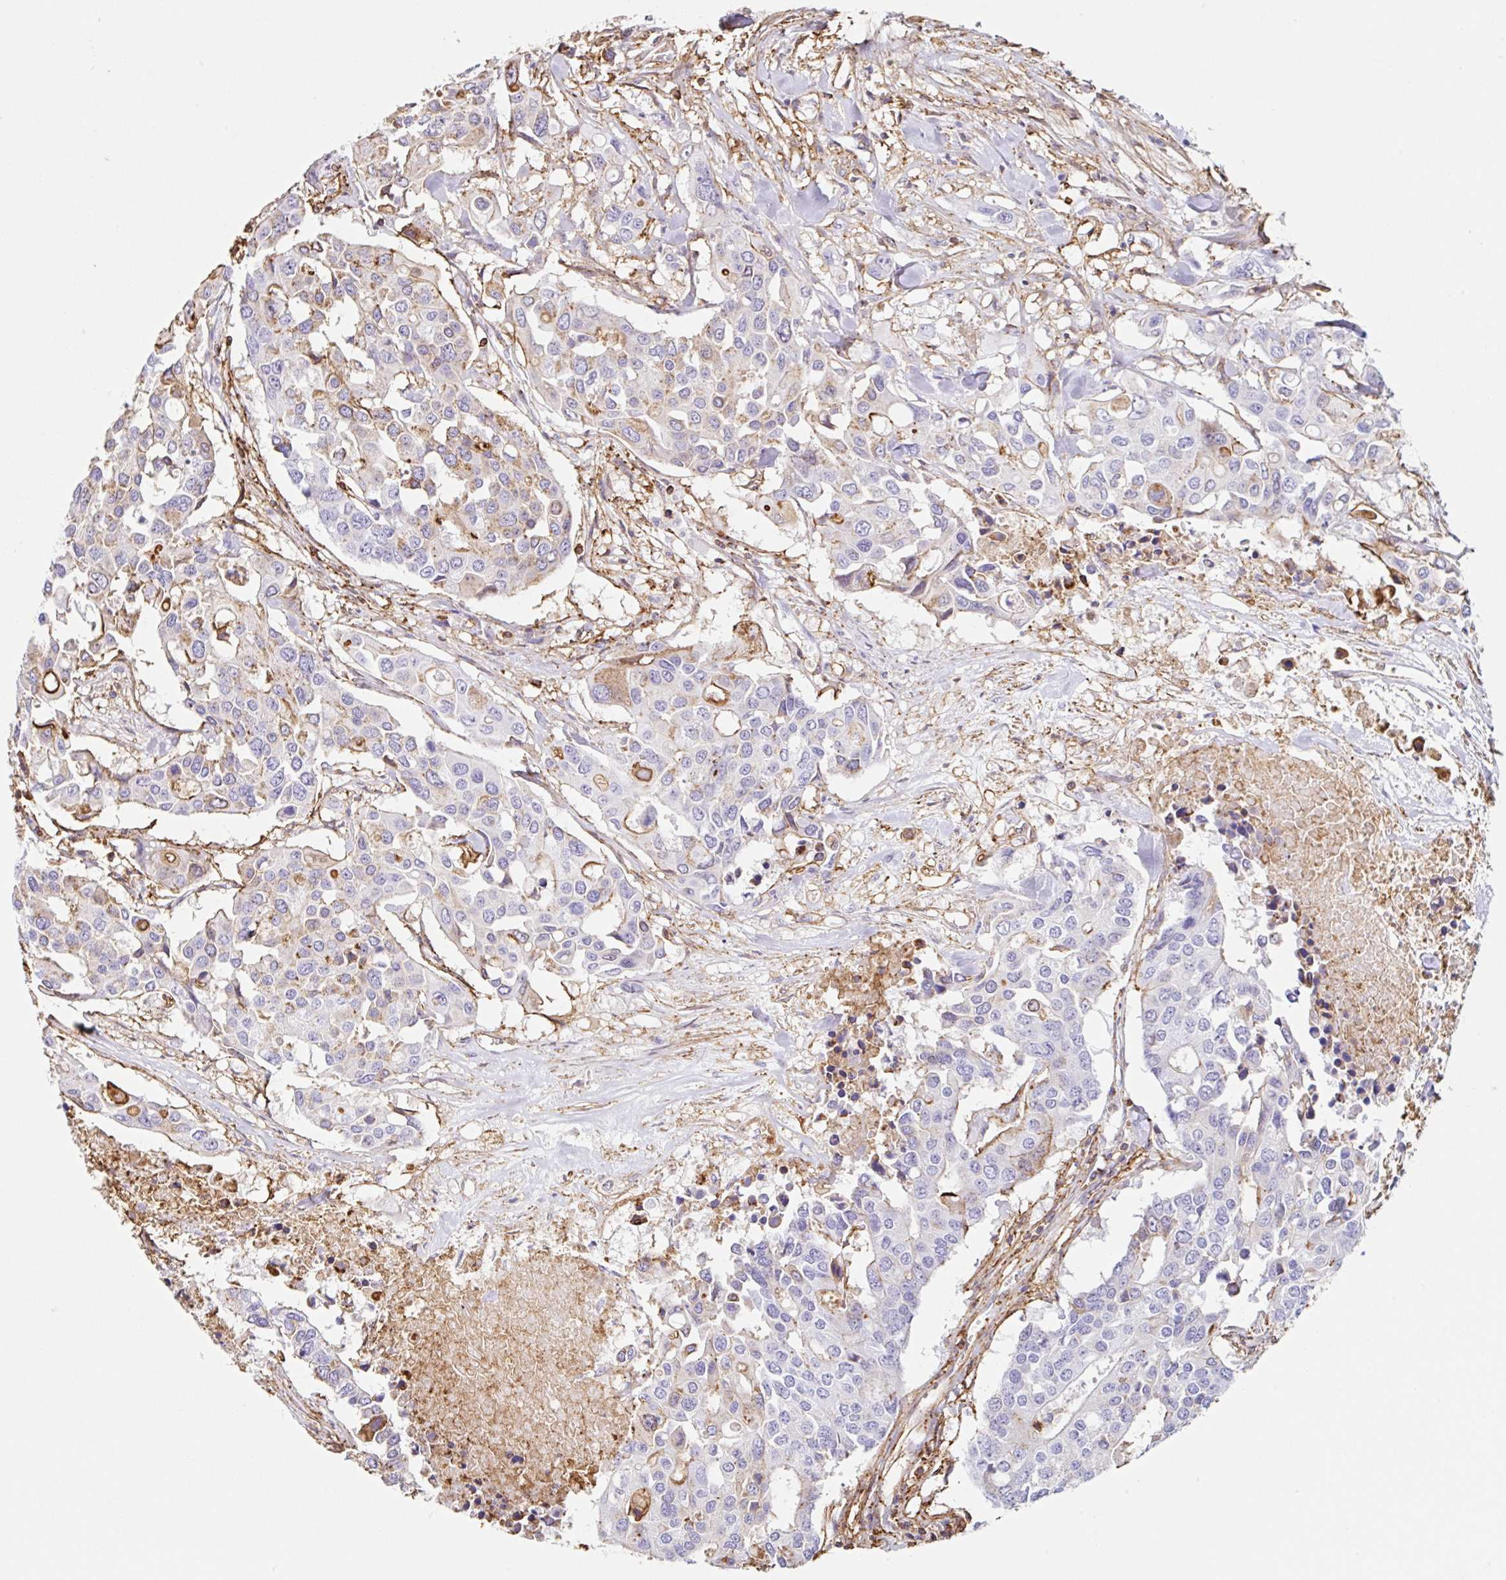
{"staining": {"intensity": "moderate", "quantity": "<25%", "location": "cytoplasmic/membranous"}, "tissue": "colorectal cancer", "cell_type": "Tumor cells", "image_type": "cancer", "snomed": [{"axis": "morphology", "description": "Adenocarcinoma, NOS"}, {"axis": "topography", "description": "Colon"}], "caption": "Immunohistochemistry of human colorectal cancer shows low levels of moderate cytoplasmic/membranous expression in approximately <25% of tumor cells. (DAB (3,3'-diaminobenzidine) IHC, brown staining for protein, blue staining for nuclei).", "gene": "MTTP", "patient": {"sex": "male", "age": 77}}